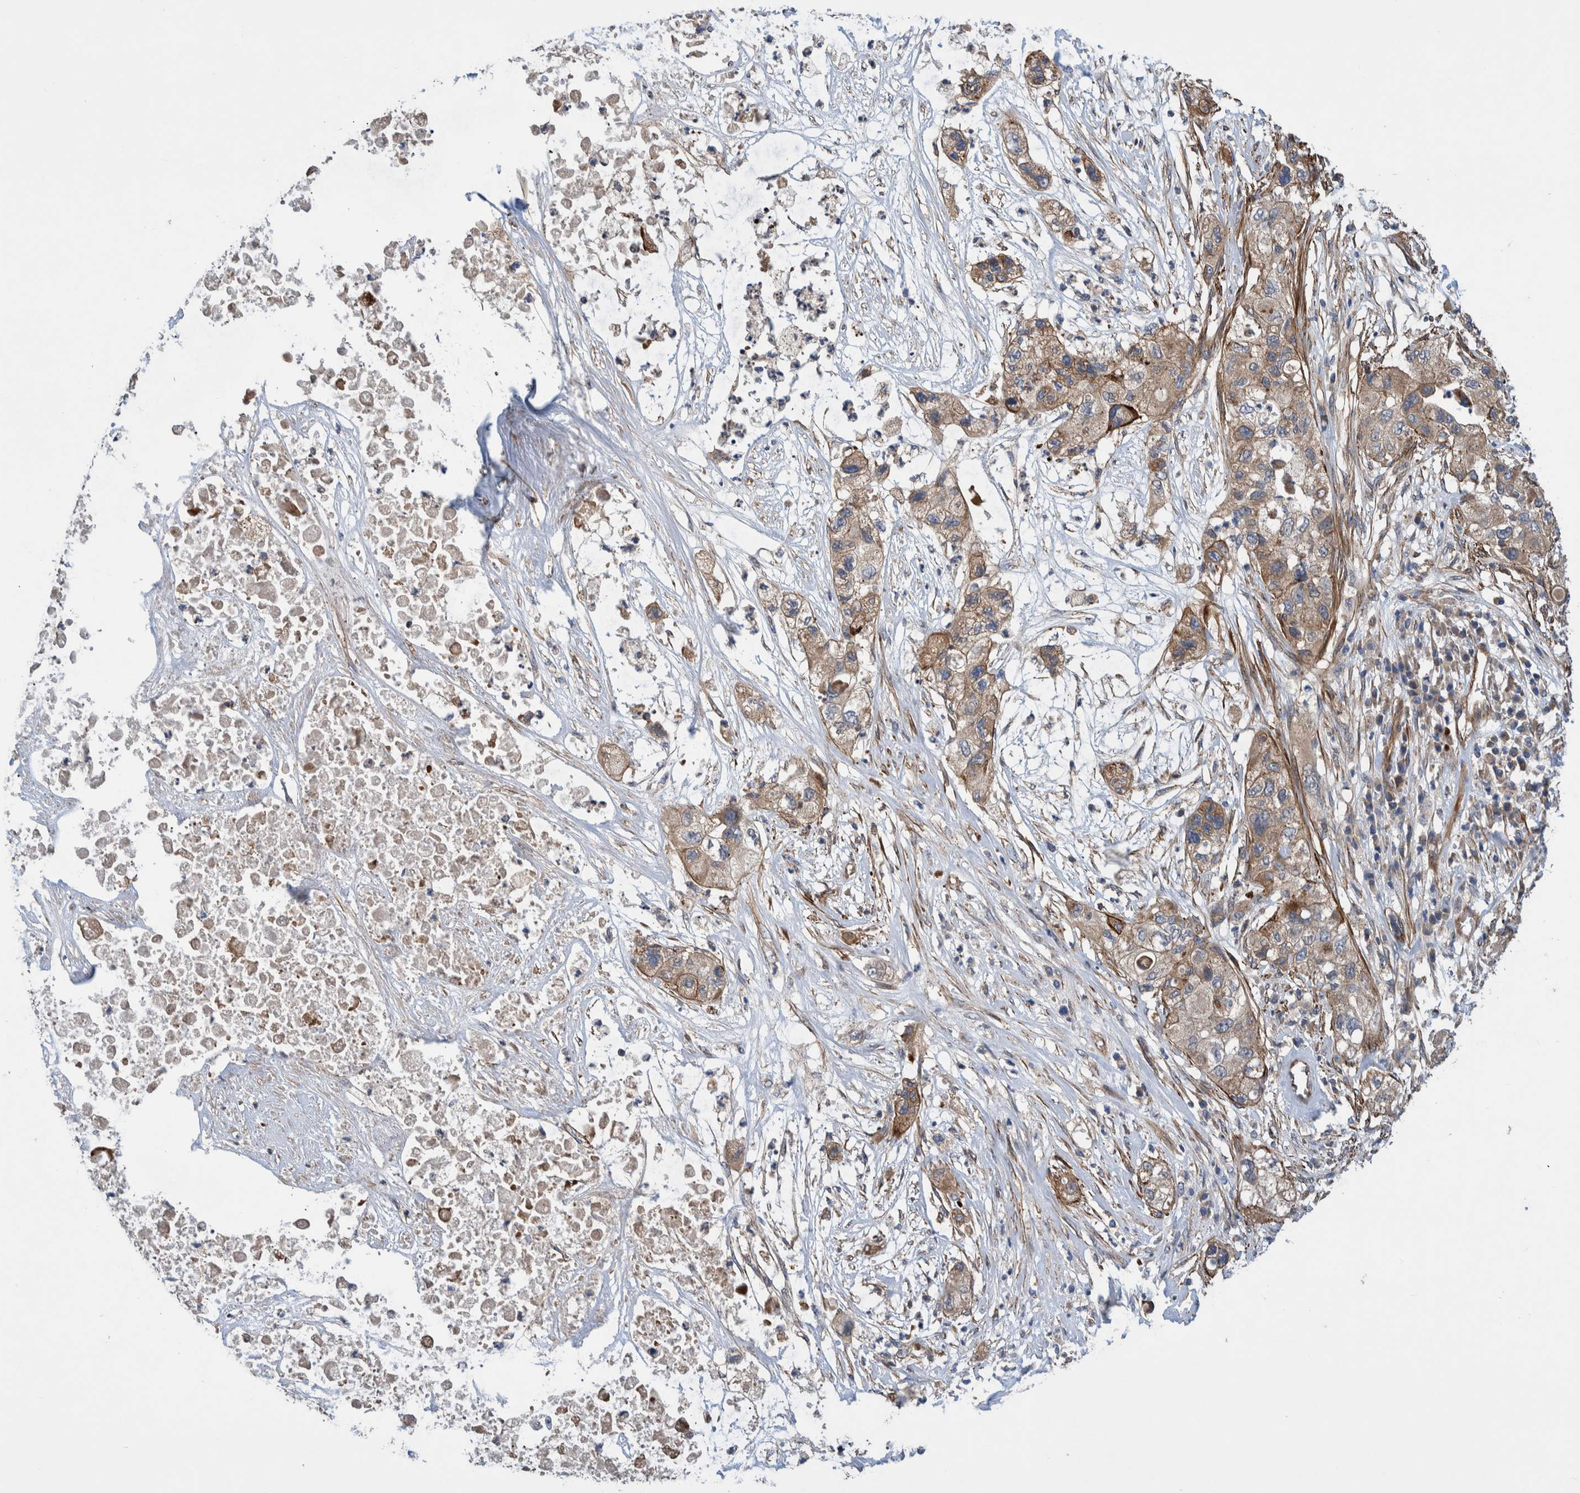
{"staining": {"intensity": "moderate", "quantity": ">75%", "location": "cytoplasmic/membranous"}, "tissue": "pancreatic cancer", "cell_type": "Tumor cells", "image_type": "cancer", "snomed": [{"axis": "morphology", "description": "Adenocarcinoma, NOS"}, {"axis": "topography", "description": "Pancreas"}], "caption": "Tumor cells demonstrate moderate cytoplasmic/membranous positivity in about >75% of cells in pancreatic cancer.", "gene": "GRPEL2", "patient": {"sex": "female", "age": 78}}